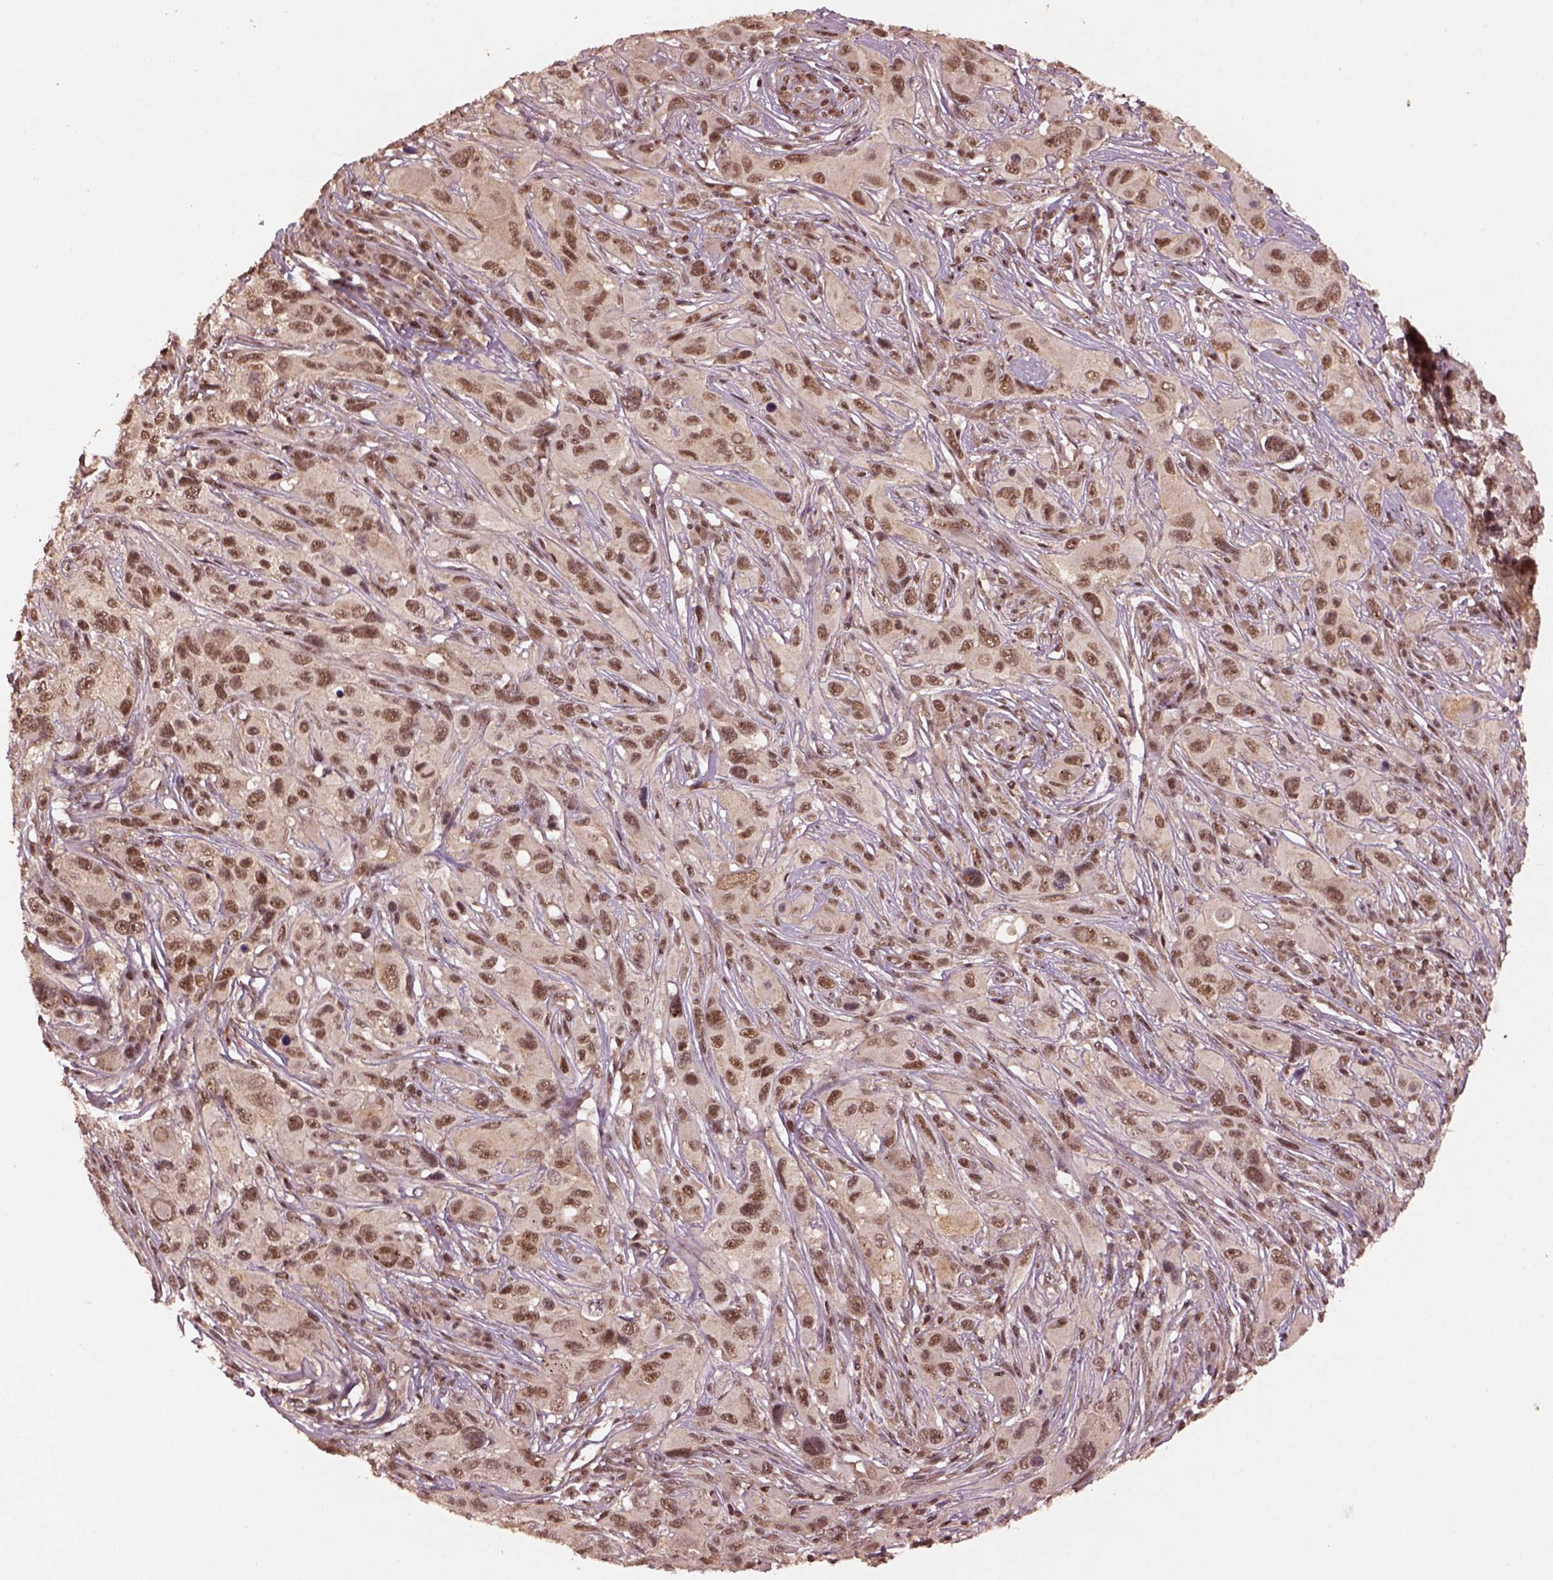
{"staining": {"intensity": "moderate", "quantity": ">75%", "location": "nuclear"}, "tissue": "melanoma", "cell_type": "Tumor cells", "image_type": "cancer", "snomed": [{"axis": "morphology", "description": "Malignant melanoma, NOS"}, {"axis": "topography", "description": "Skin"}], "caption": "Protein staining of melanoma tissue displays moderate nuclear expression in approximately >75% of tumor cells.", "gene": "BRD9", "patient": {"sex": "male", "age": 53}}